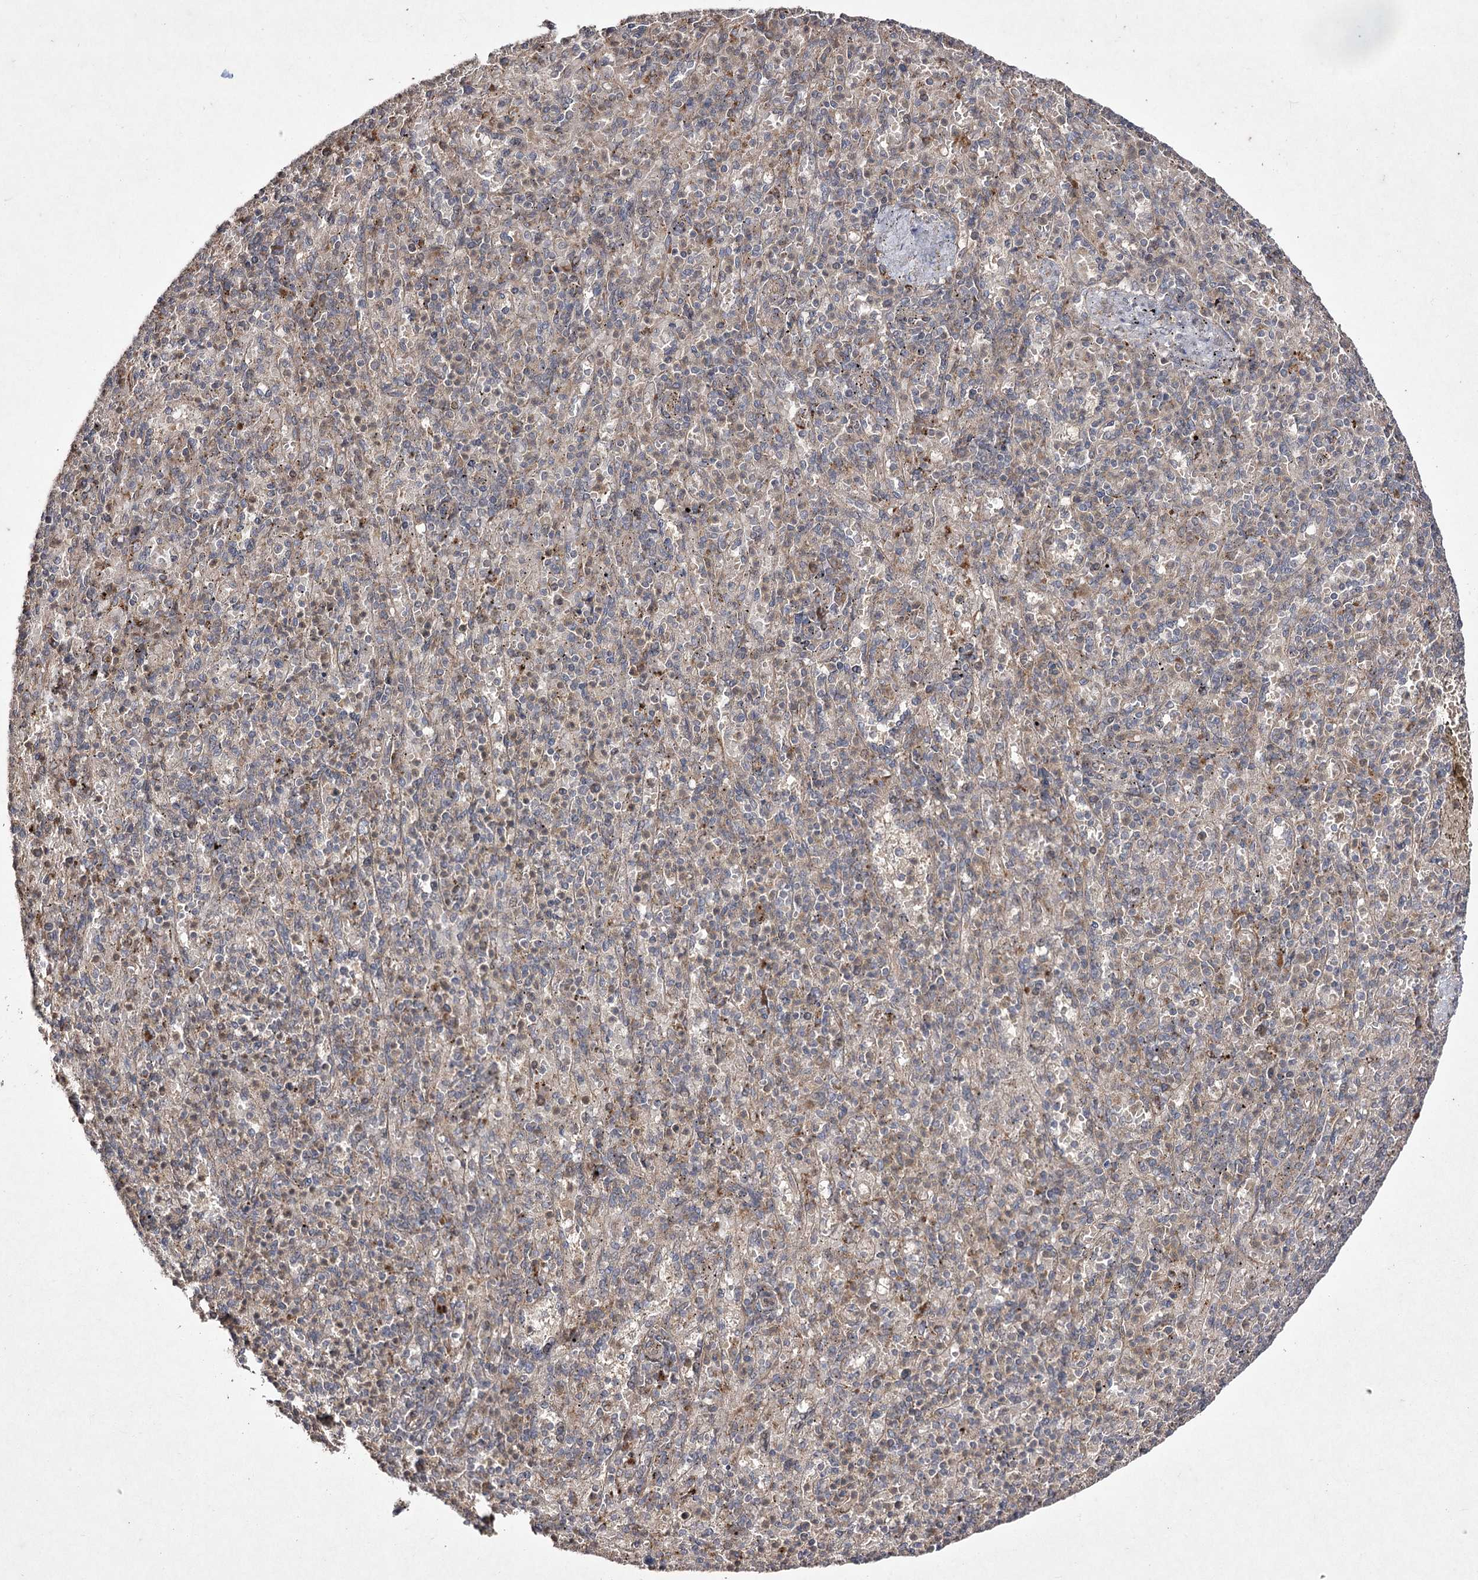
{"staining": {"intensity": "weak", "quantity": ">75%", "location": "cytoplasmic/membranous"}, "tissue": "spleen", "cell_type": "Cells in red pulp", "image_type": "normal", "snomed": [{"axis": "morphology", "description": "Normal tissue, NOS"}, {"axis": "topography", "description": "Spleen"}], "caption": "Brown immunohistochemical staining in unremarkable spleen exhibits weak cytoplasmic/membranous positivity in about >75% of cells in red pulp.", "gene": "FANCL", "patient": {"sex": "female", "age": 74}}